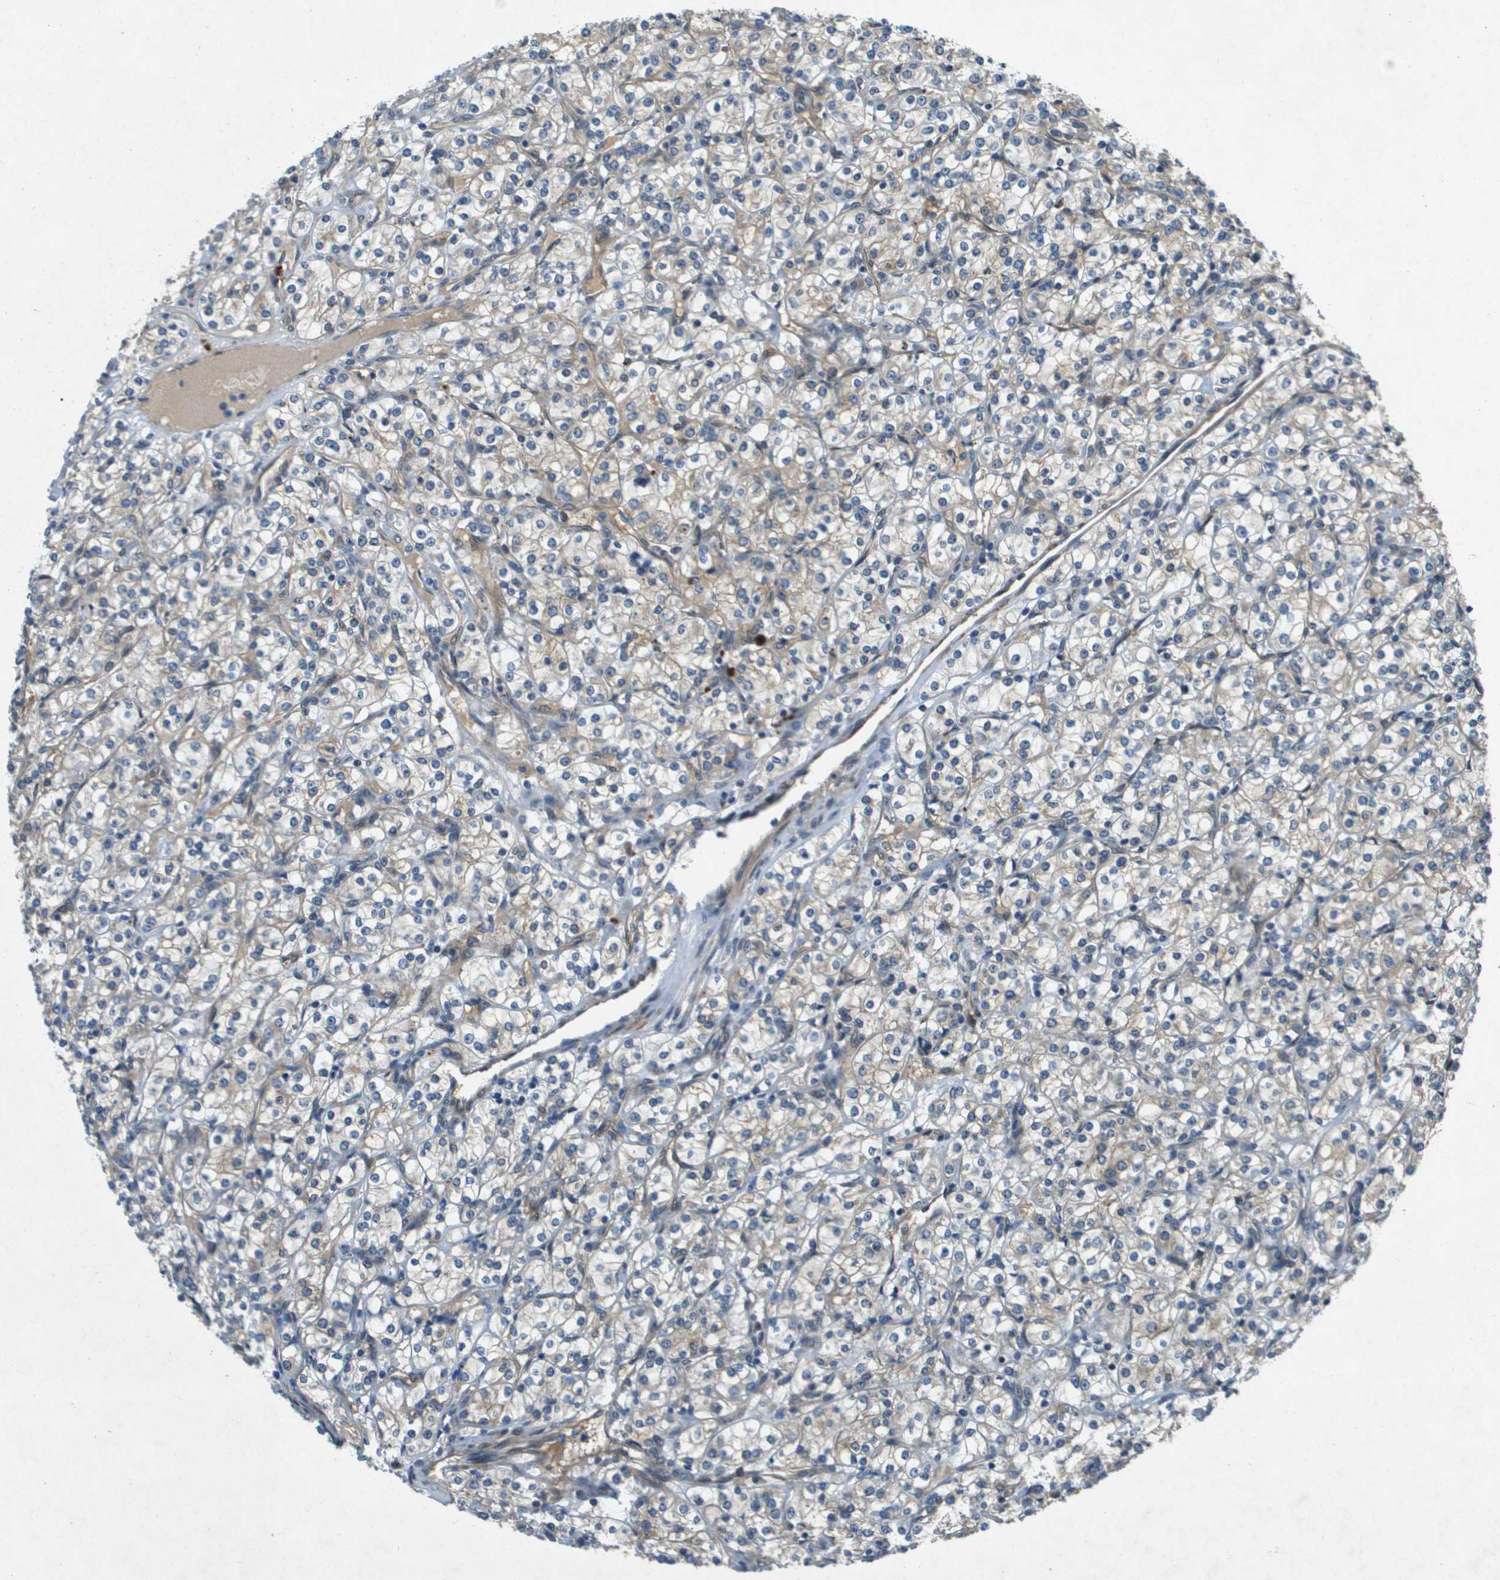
{"staining": {"intensity": "weak", "quantity": "<25%", "location": "cytoplasmic/membranous"}, "tissue": "renal cancer", "cell_type": "Tumor cells", "image_type": "cancer", "snomed": [{"axis": "morphology", "description": "Adenocarcinoma, NOS"}, {"axis": "topography", "description": "Kidney"}], "caption": "Immunohistochemical staining of human renal adenocarcinoma displays no significant staining in tumor cells. (Immunohistochemistry, brightfield microscopy, high magnification).", "gene": "PGAP3", "patient": {"sex": "male", "age": 77}}